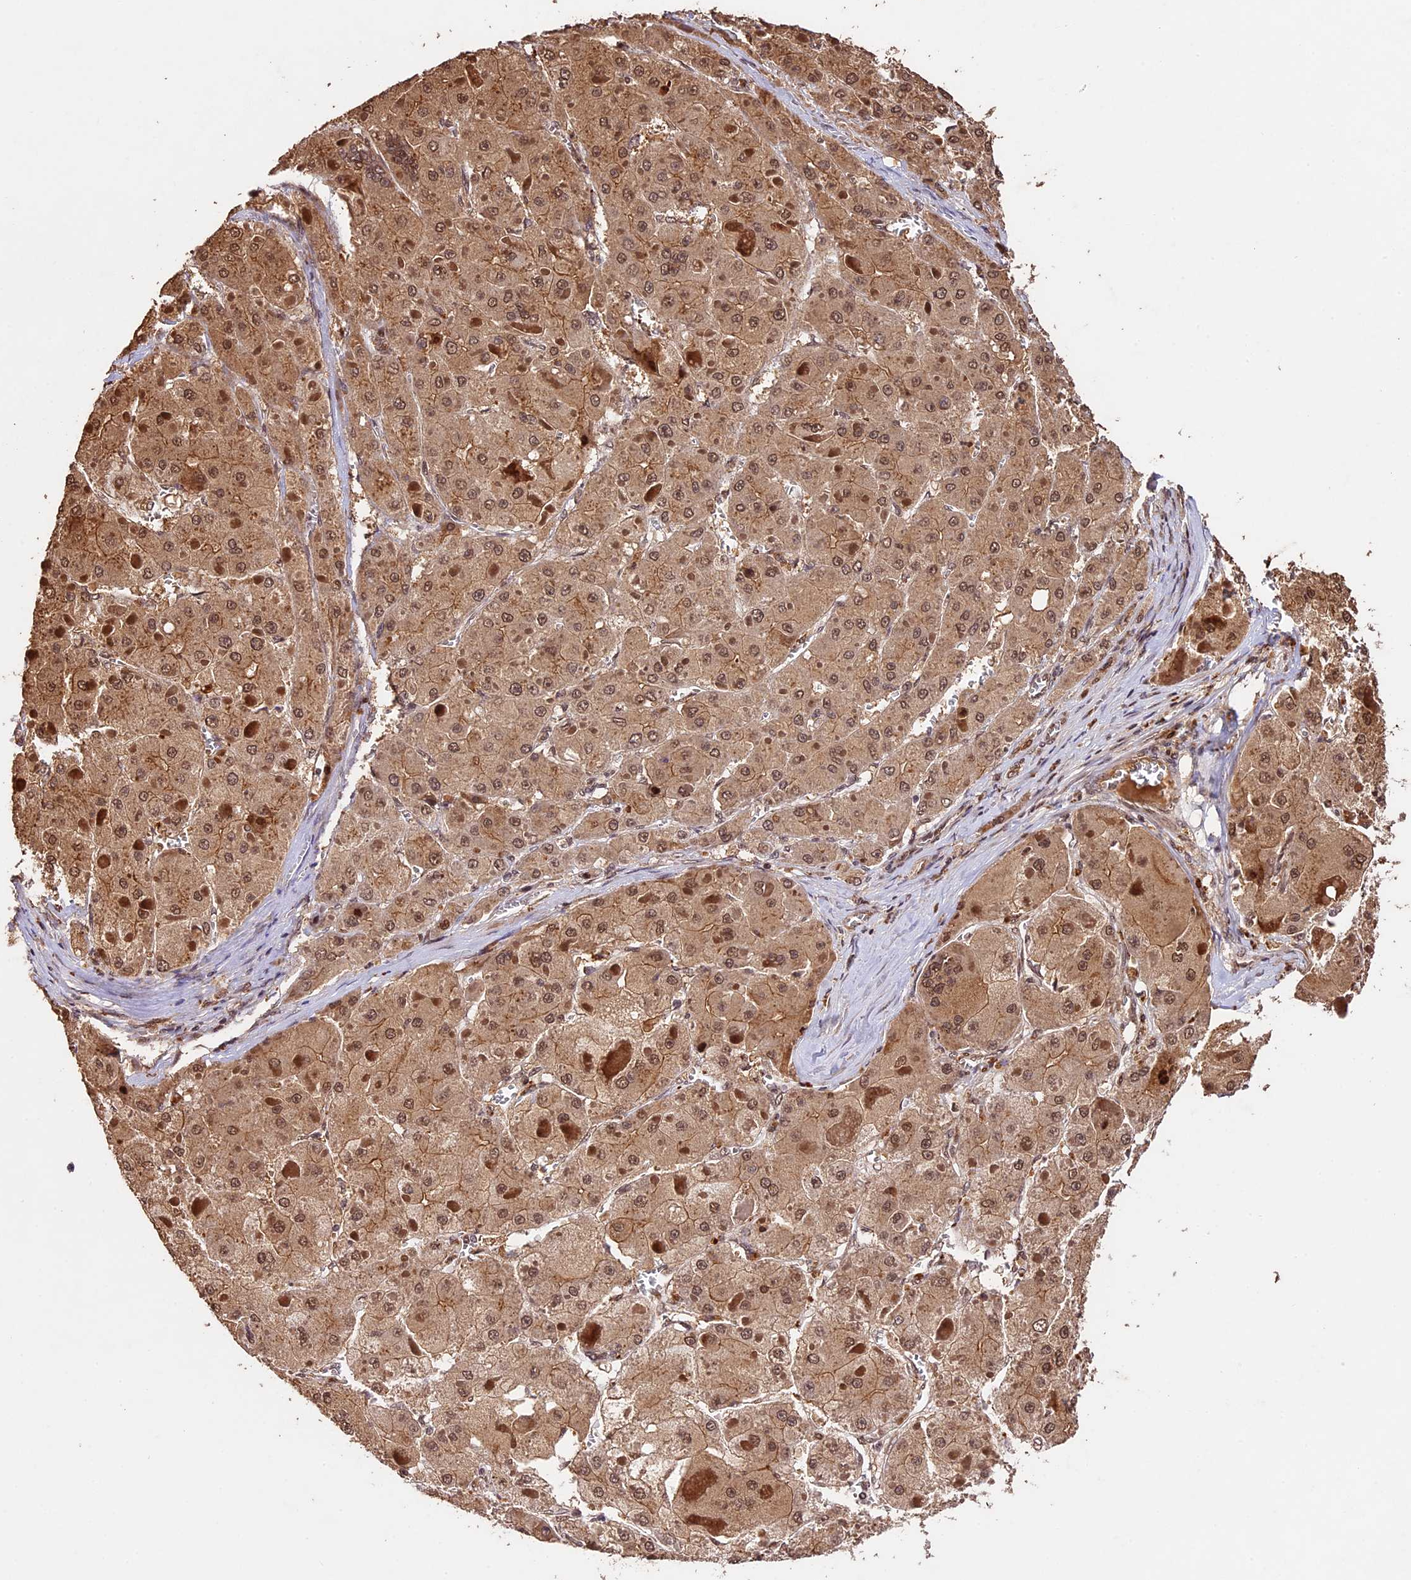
{"staining": {"intensity": "moderate", "quantity": ">75%", "location": "cytoplasmic/membranous,nuclear"}, "tissue": "liver cancer", "cell_type": "Tumor cells", "image_type": "cancer", "snomed": [{"axis": "morphology", "description": "Carcinoma, Hepatocellular, NOS"}, {"axis": "topography", "description": "Liver"}], "caption": "Liver hepatocellular carcinoma tissue demonstrates moderate cytoplasmic/membranous and nuclear staining in approximately >75% of tumor cells, visualized by immunohistochemistry. The protein of interest is shown in brown color, while the nuclei are stained blue.", "gene": "CDKN2AIP", "patient": {"sex": "female", "age": 73}}